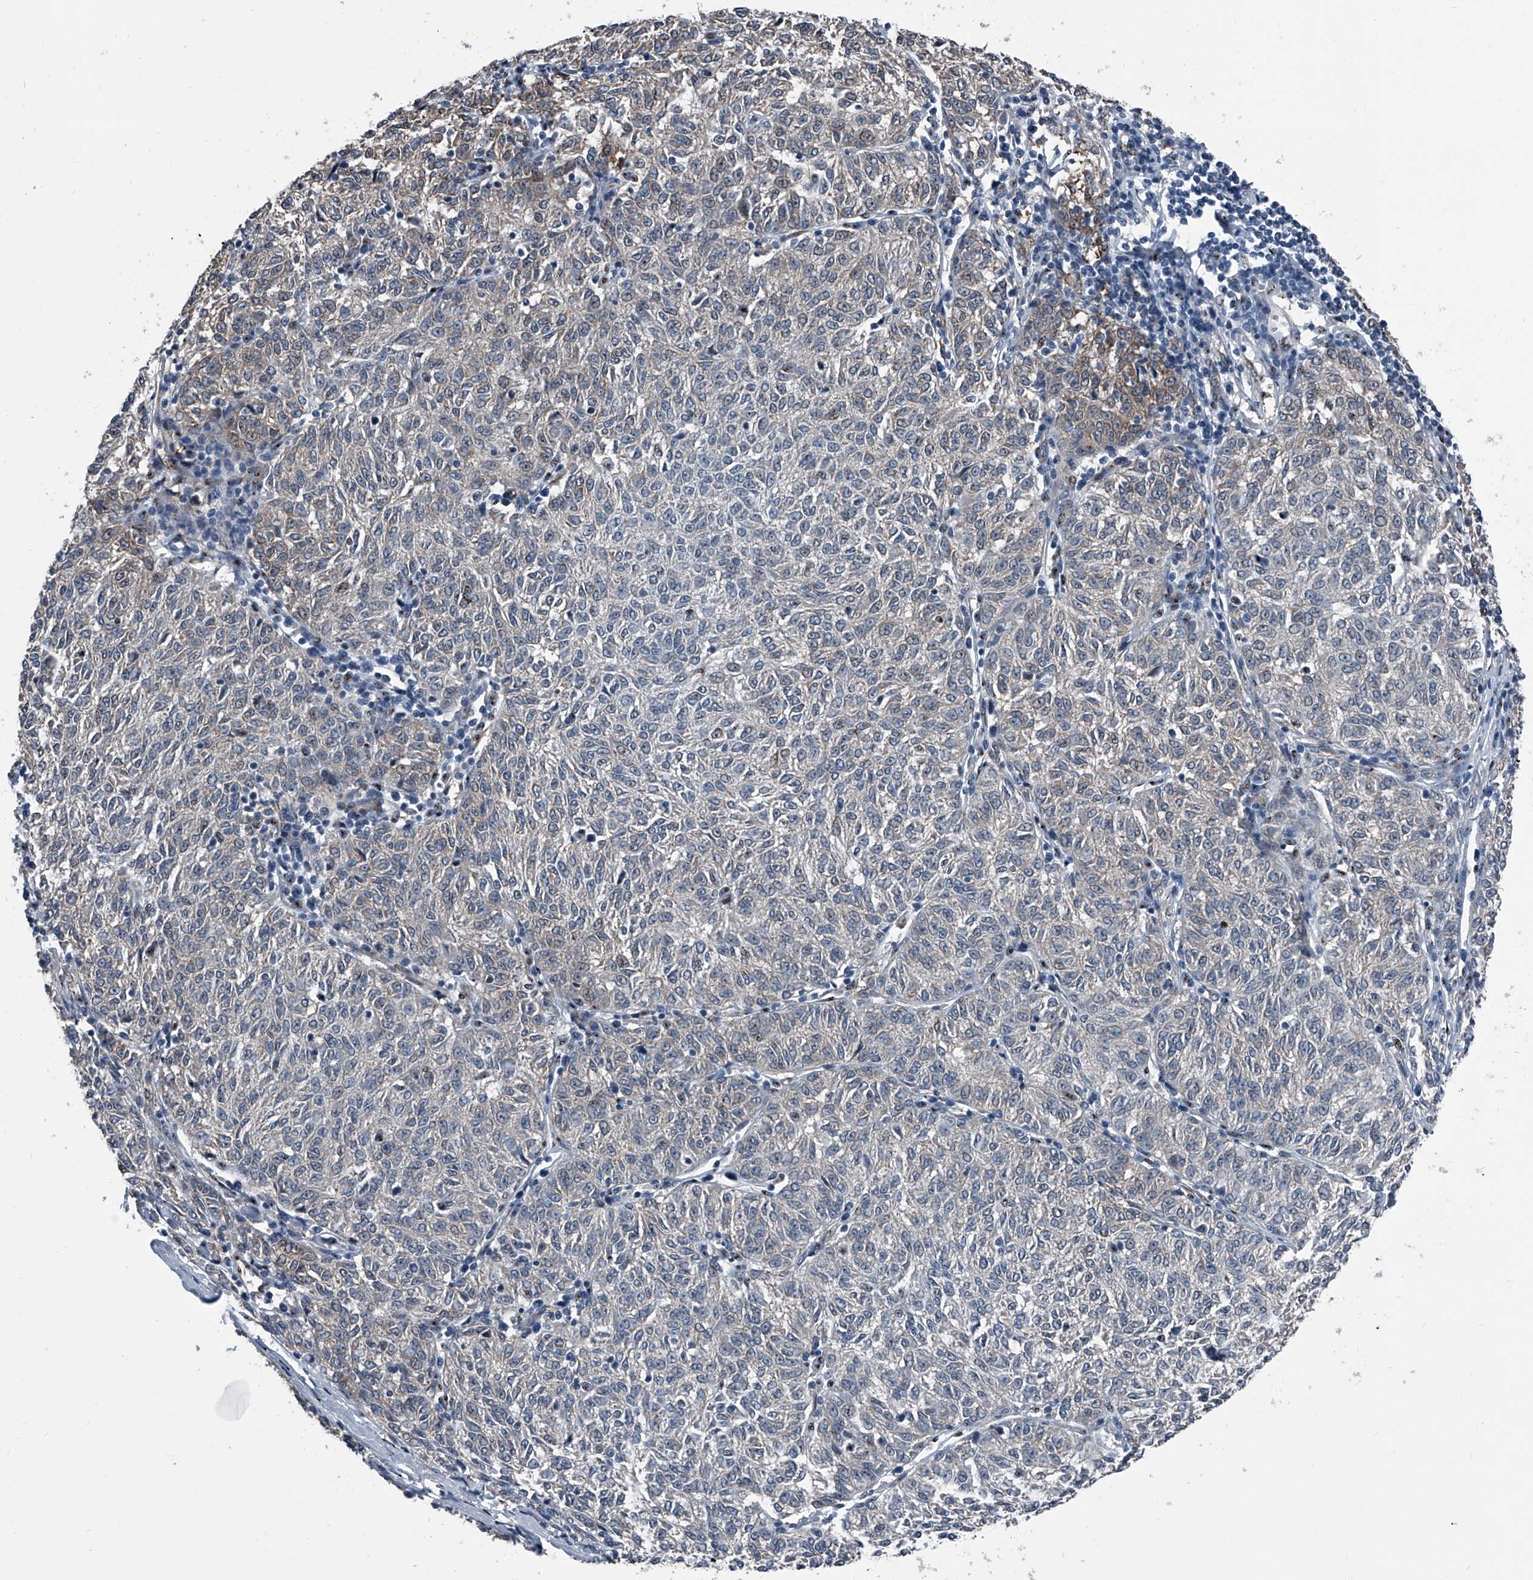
{"staining": {"intensity": "negative", "quantity": "none", "location": "none"}, "tissue": "melanoma", "cell_type": "Tumor cells", "image_type": "cancer", "snomed": [{"axis": "morphology", "description": "Malignant melanoma, NOS"}, {"axis": "topography", "description": "Skin"}], "caption": "Photomicrograph shows no significant protein expression in tumor cells of malignant melanoma.", "gene": "MEN1", "patient": {"sex": "female", "age": 72}}